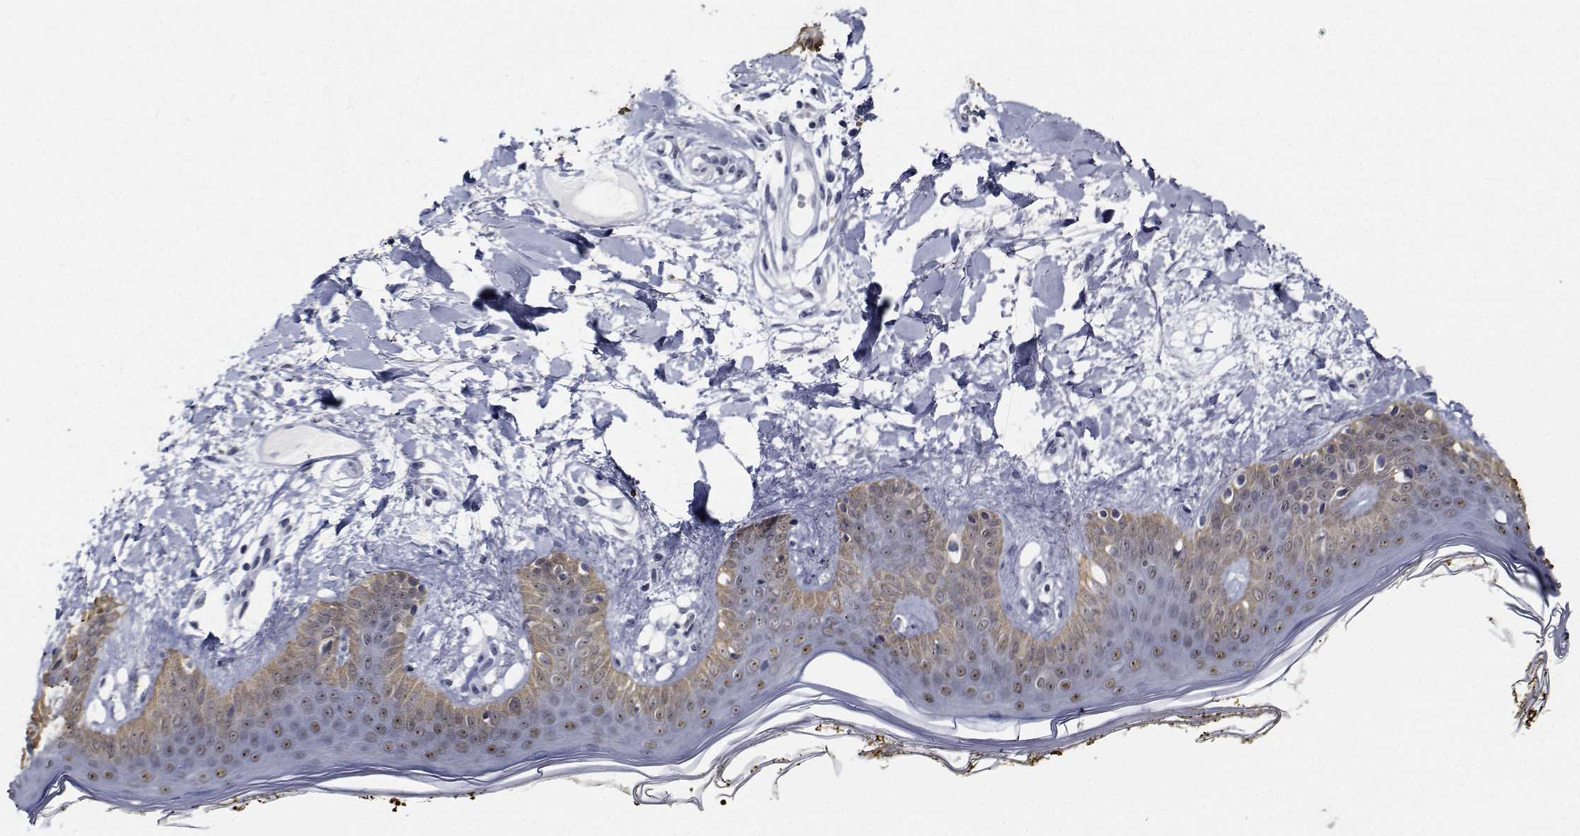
{"staining": {"intensity": "negative", "quantity": "none", "location": "none"}, "tissue": "skin", "cell_type": "Fibroblasts", "image_type": "normal", "snomed": [{"axis": "morphology", "description": "Normal tissue, NOS"}, {"axis": "topography", "description": "Skin"}], "caption": "Immunohistochemistry (IHC) micrograph of benign human skin stained for a protein (brown), which demonstrates no positivity in fibroblasts.", "gene": "NVL", "patient": {"sex": "female", "age": 34}}